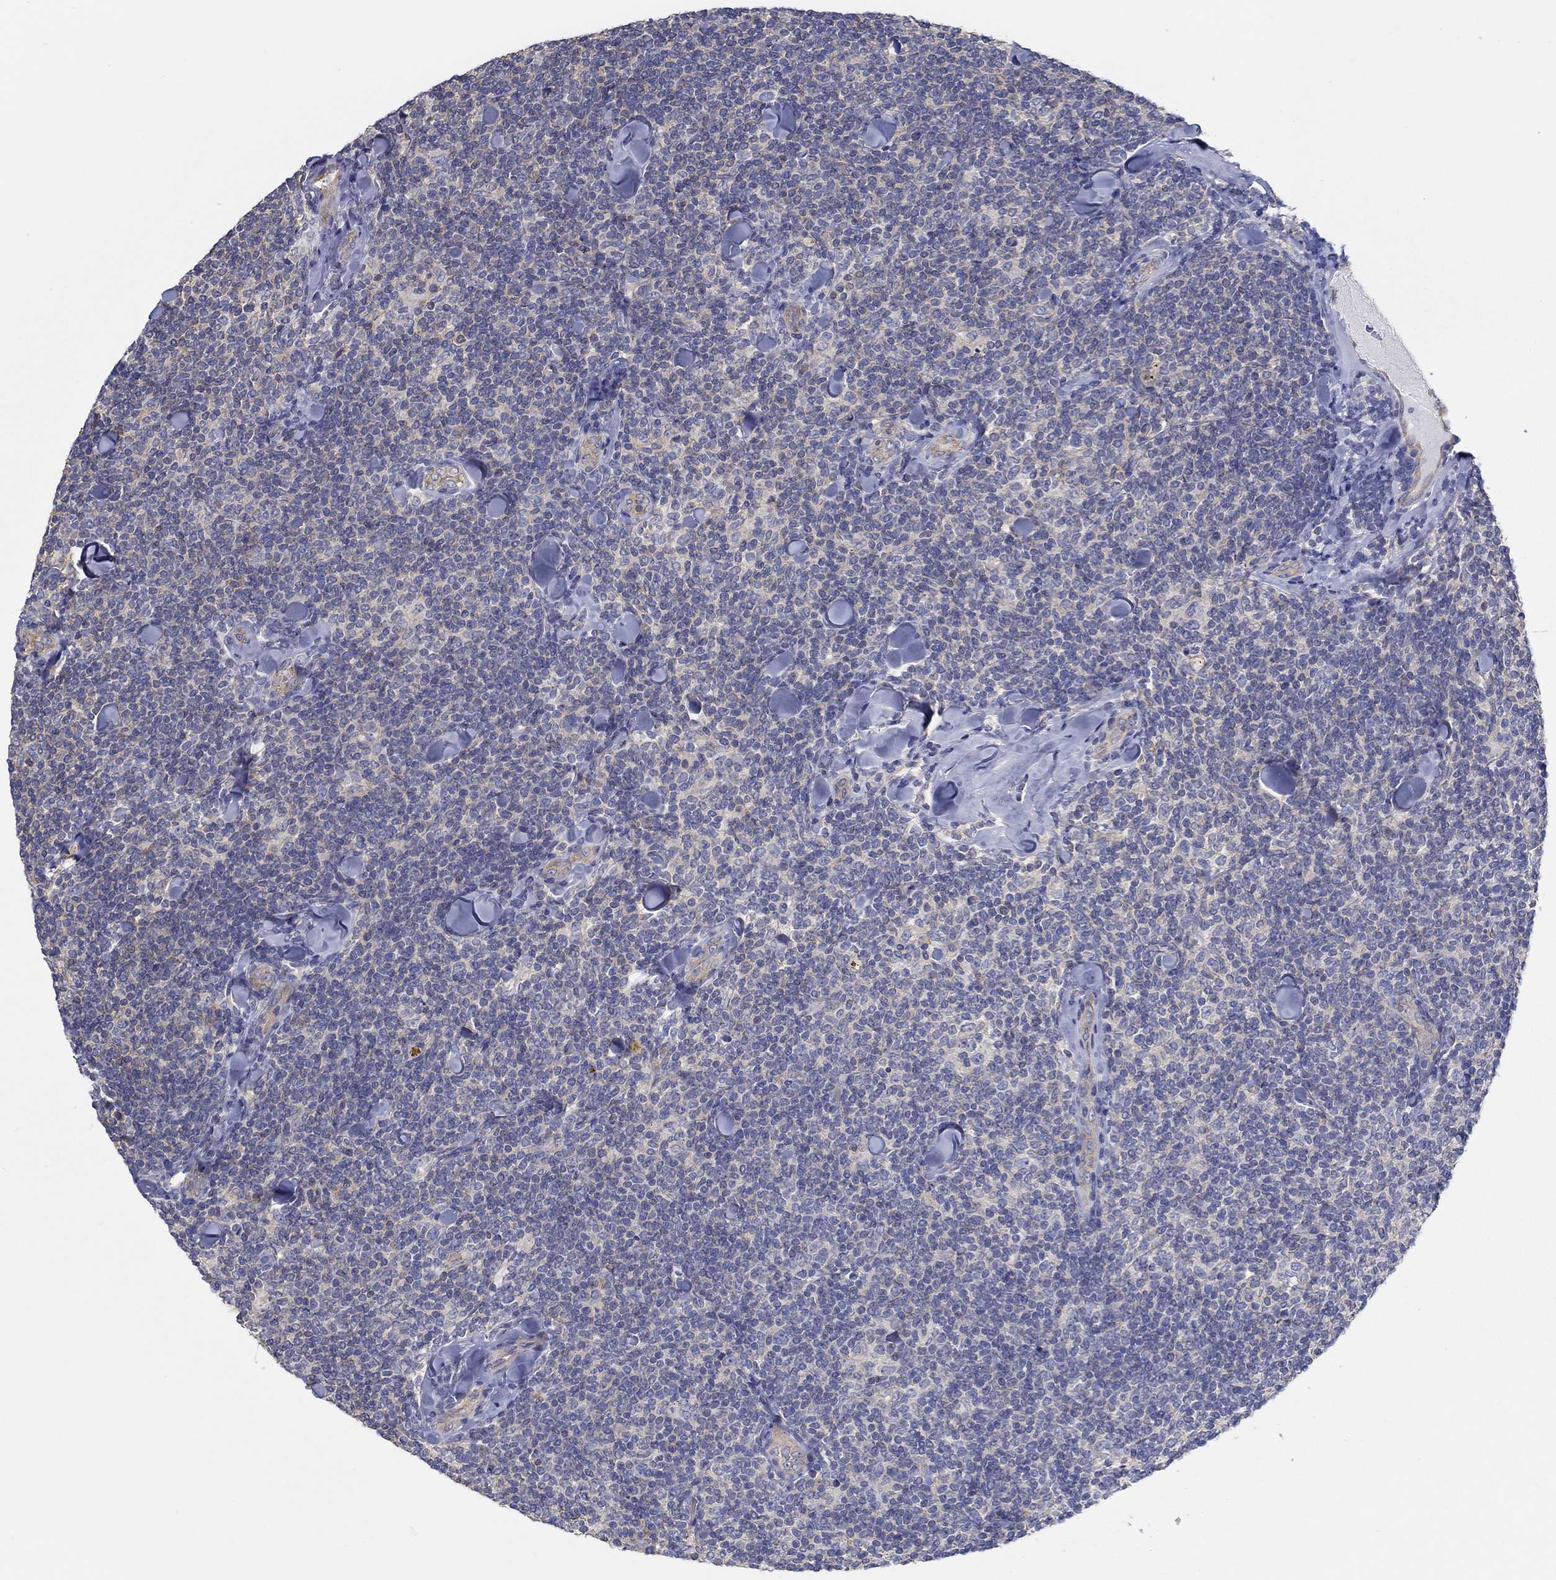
{"staining": {"intensity": "negative", "quantity": "none", "location": "none"}, "tissue": "lymphoma", "cell_type": "Tumor cells", "image_type": "cancer", "snomed": [{"axis": "morphology", "description": "Malignant lymphoma, non-Hodgkin's type, Low grade"}, {"axis": "topography", "description": "Lymph node"}], "caption": "High power microscopy photomicrograph of an IHC micrograph of lymphoma, revealing no significant staining in tumor cells.", "gene": "BBOF1", "patient": {"sex": "female", "age": 56}}